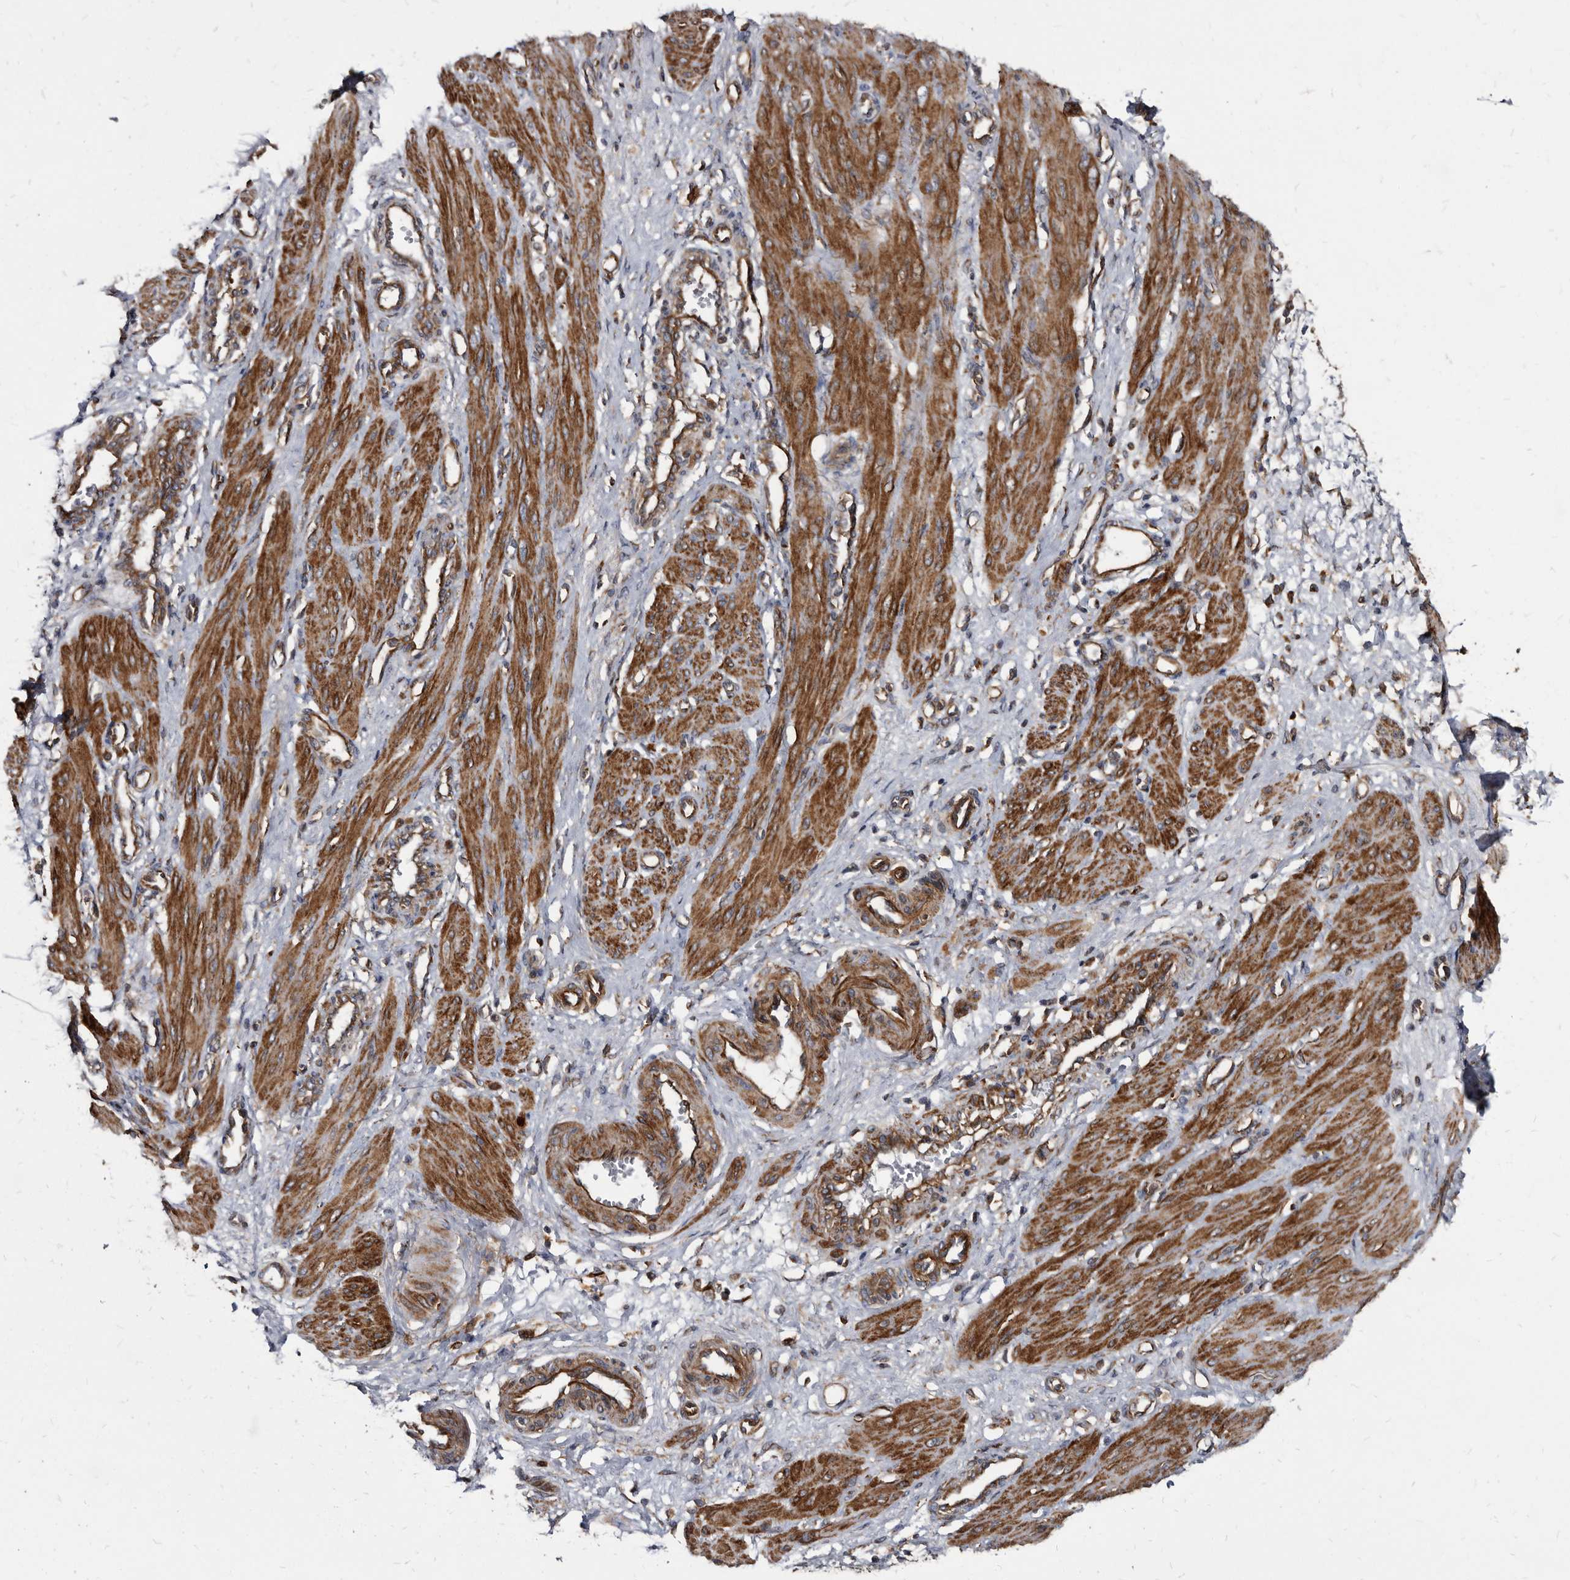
{"staining": {"intensity": "strong", "quantity": ">75%", "location": "cytoplasmic/membranous"}, "tissue": "smooth muscle", "cell_type": "Smooth muscle cells", "image_type": "normal", "snomed": [{"axis": "morphology", "description": "Normal tissue, NOS"}, {"axis": "topography", "description": "Endometrium"}], "caption": "The photomicrograph shows immunohistochemical staining of unremarkable smooth muscle. There is strong cytoplasmic/membranous staining is seen in approximately >75% of smooth muscle cells.", "gene": "KCTD20", "patient": {"sex": "female", "age": 33}}